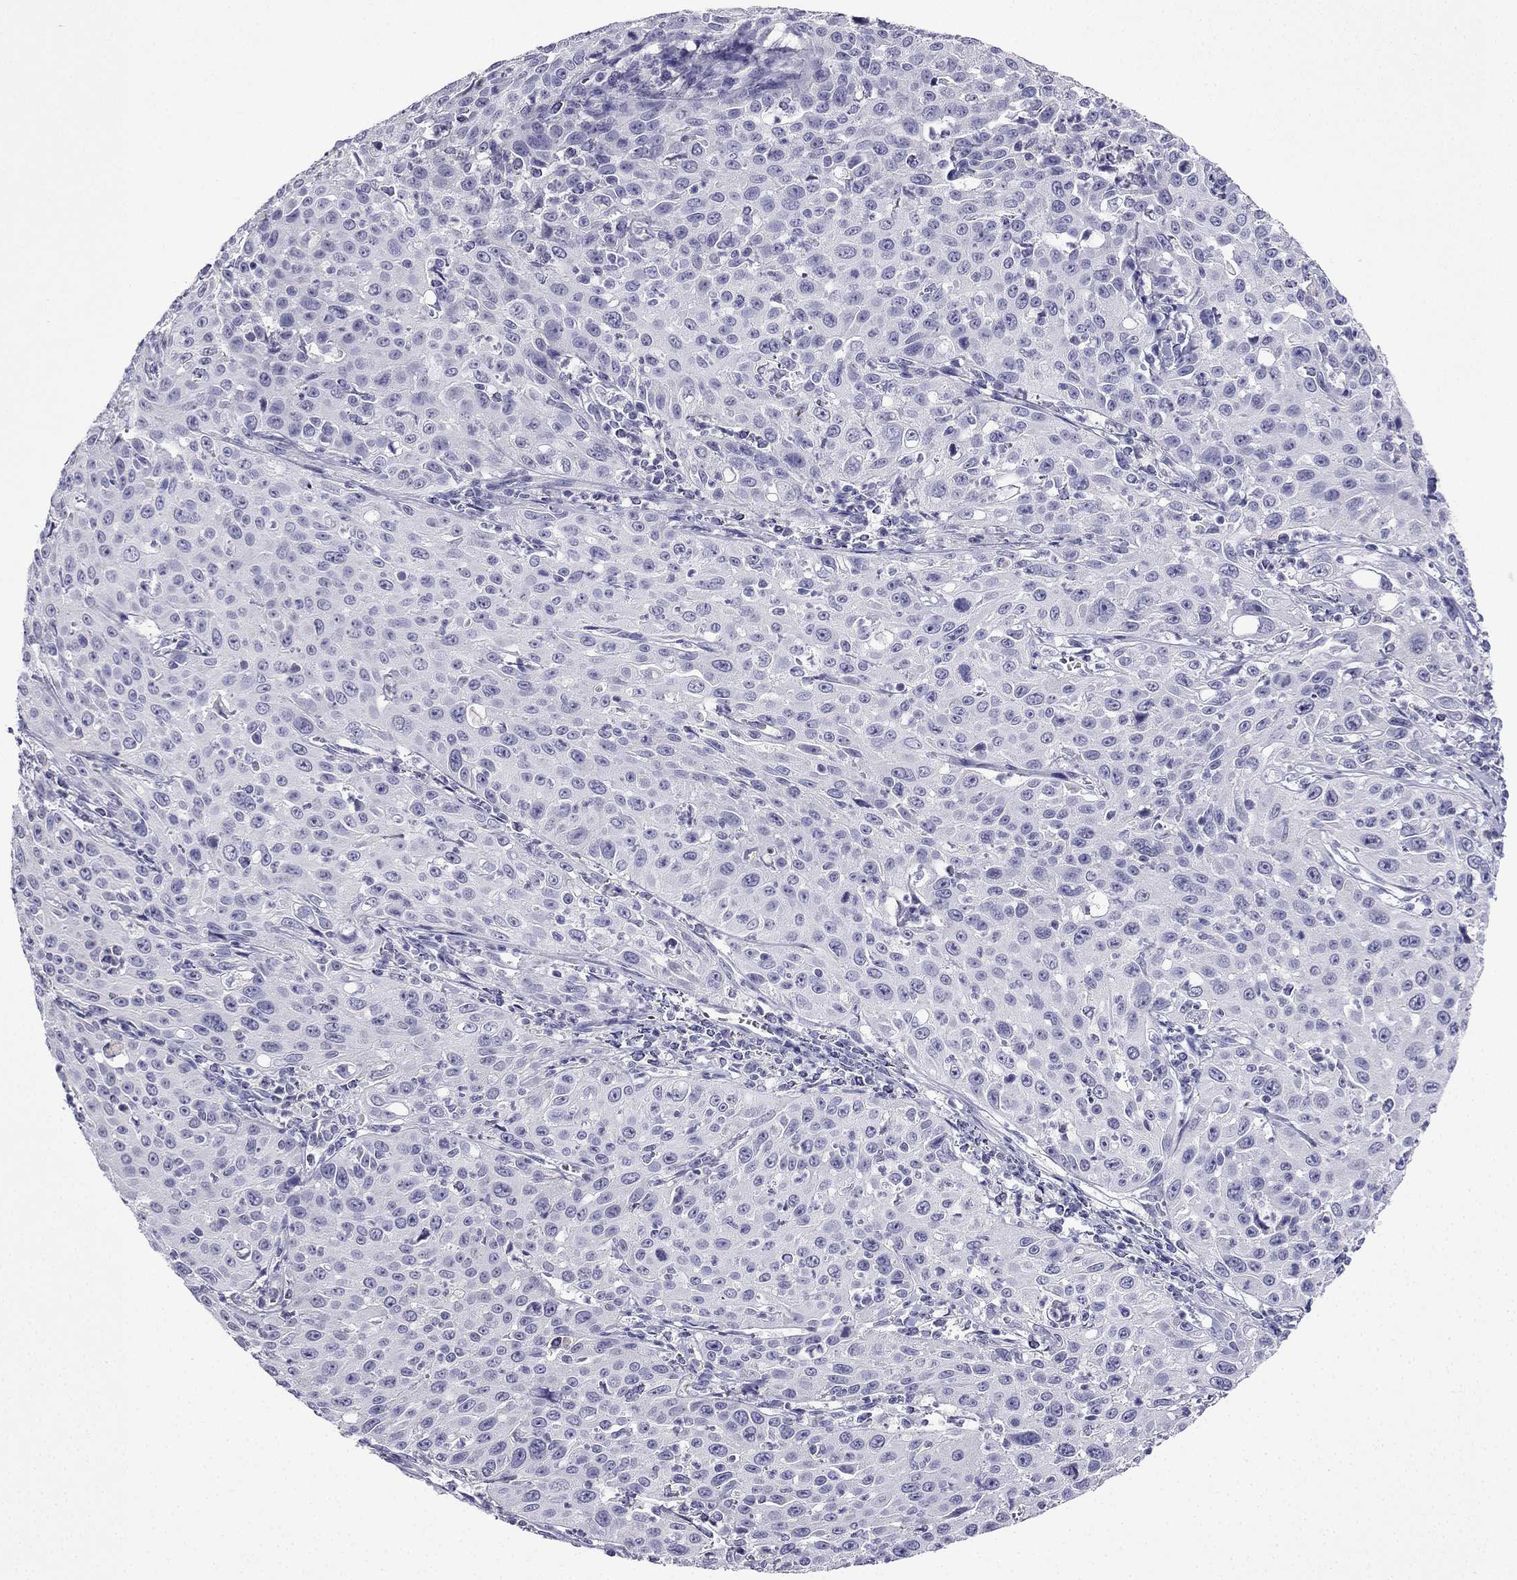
{"staining": {"intensity": "negative", "quantity": "none", "location": "none"}, "tissue": "cervical cancer", "cell_type": "Tumor cells", "image_type": "cancer", "snomed": [{"axis": "morphology", "description": "Squamous cell carcinoma, NOS"}, {"axis": "topography", "description": "Cervix"}], "caption": "A high-resolution micrograph shows IHC staining of cervical cancer, which displays no significant expression in tumor cells.", "gene": "NPTX1", "patient": {"sex": "female", "age": 26}}